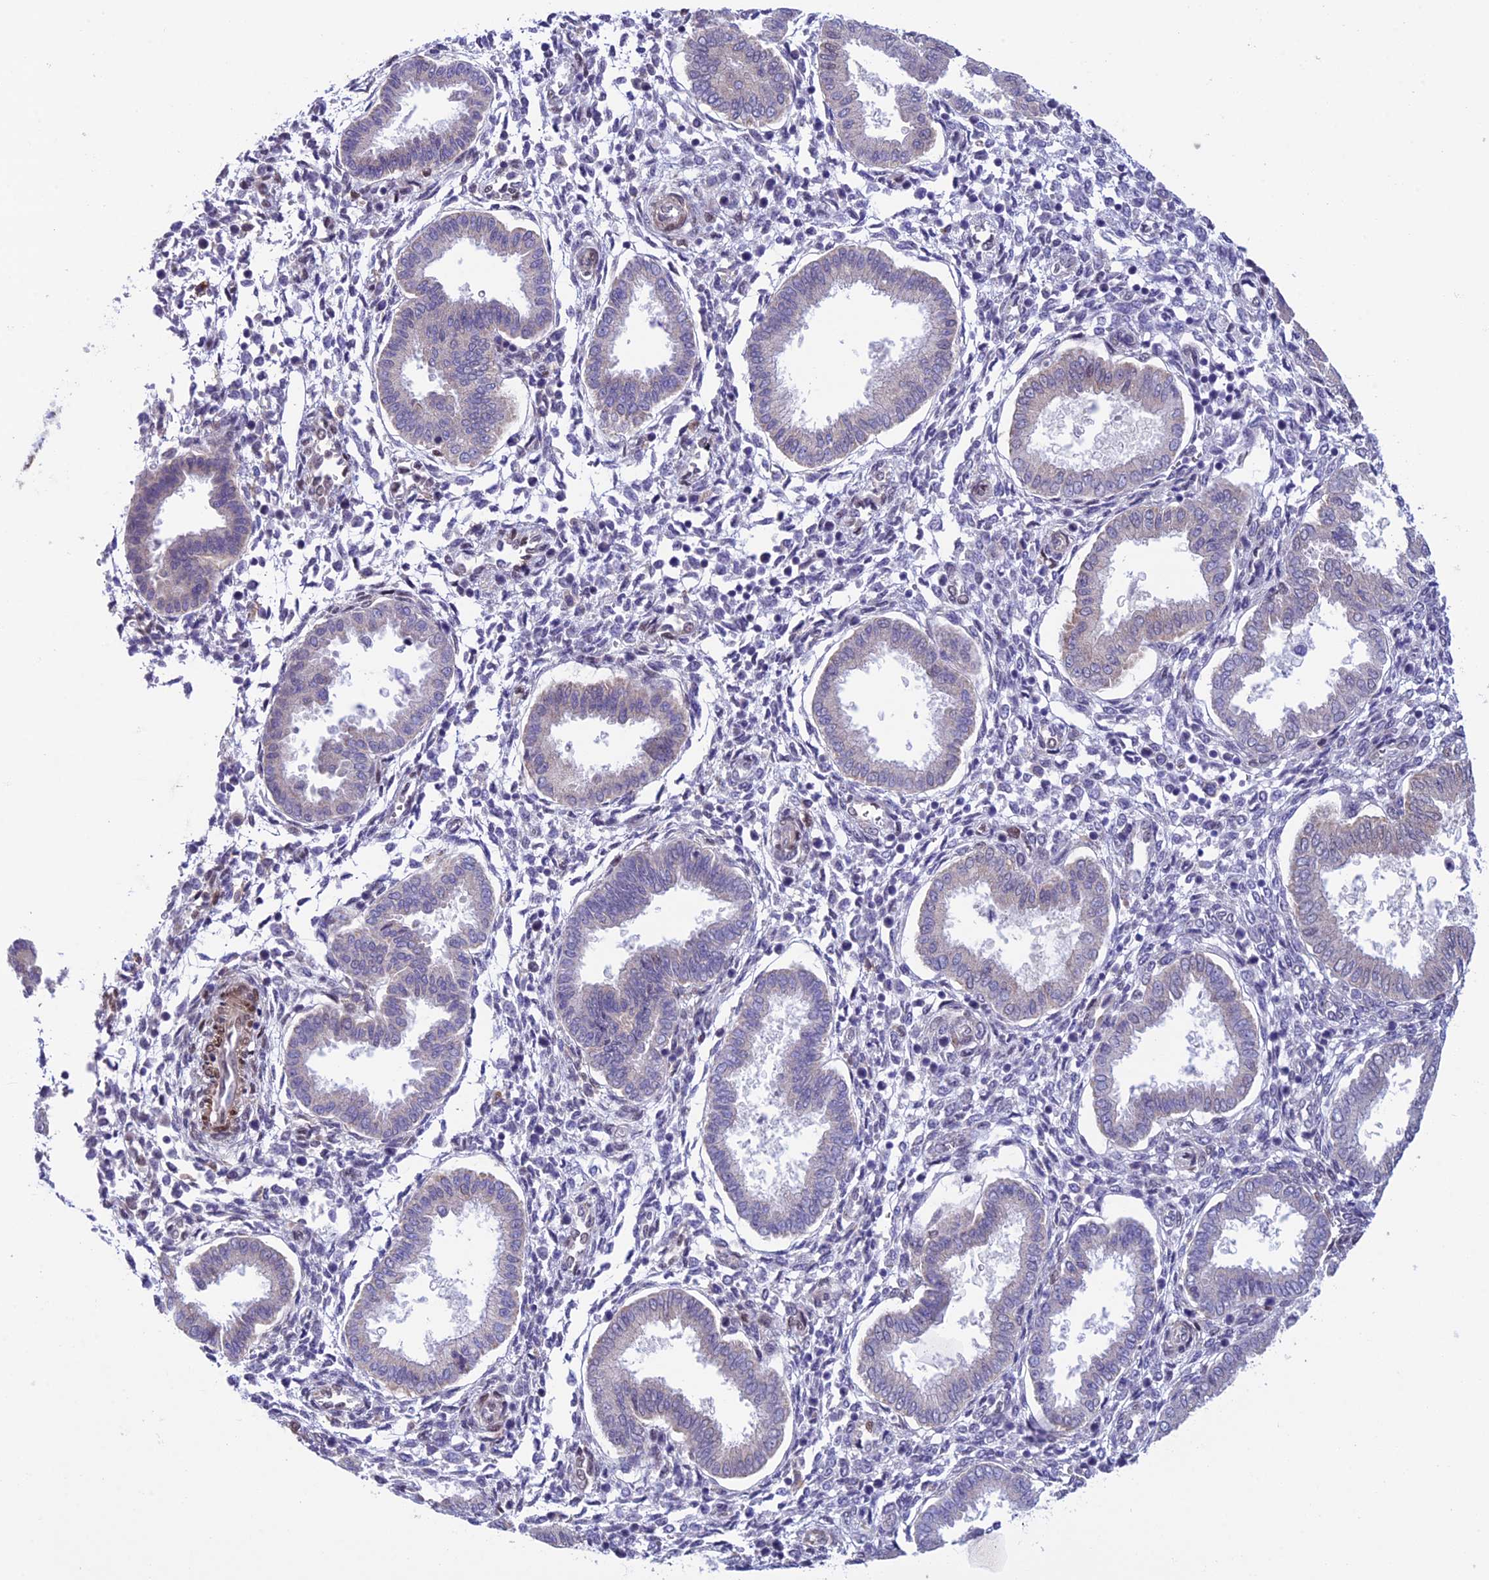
{"staining": {"intensity": "negative", "quantity": "none", "location": "none"}, "tissue": "endometrium", "cell_type": "Cells in endometrial stroma", "image_type": "normal", "snomed": [{"axis": "morphology", "description": "Normal tissue, NOS"}, {"axis": "topography", "description": "Endometrium"}], "caption": "IHC histopathology image of normal human endometrium stained for a protein (brown), which demonstrates no expression in cells in endometrial stroma. The staining is performed using DAB (3,3'-diaminobenzidine) brown chromogen with nuclei counter-stained in using hematoxylin.", "gene": "IGSF6", "patient": {"sex": "female", "age": 24}}